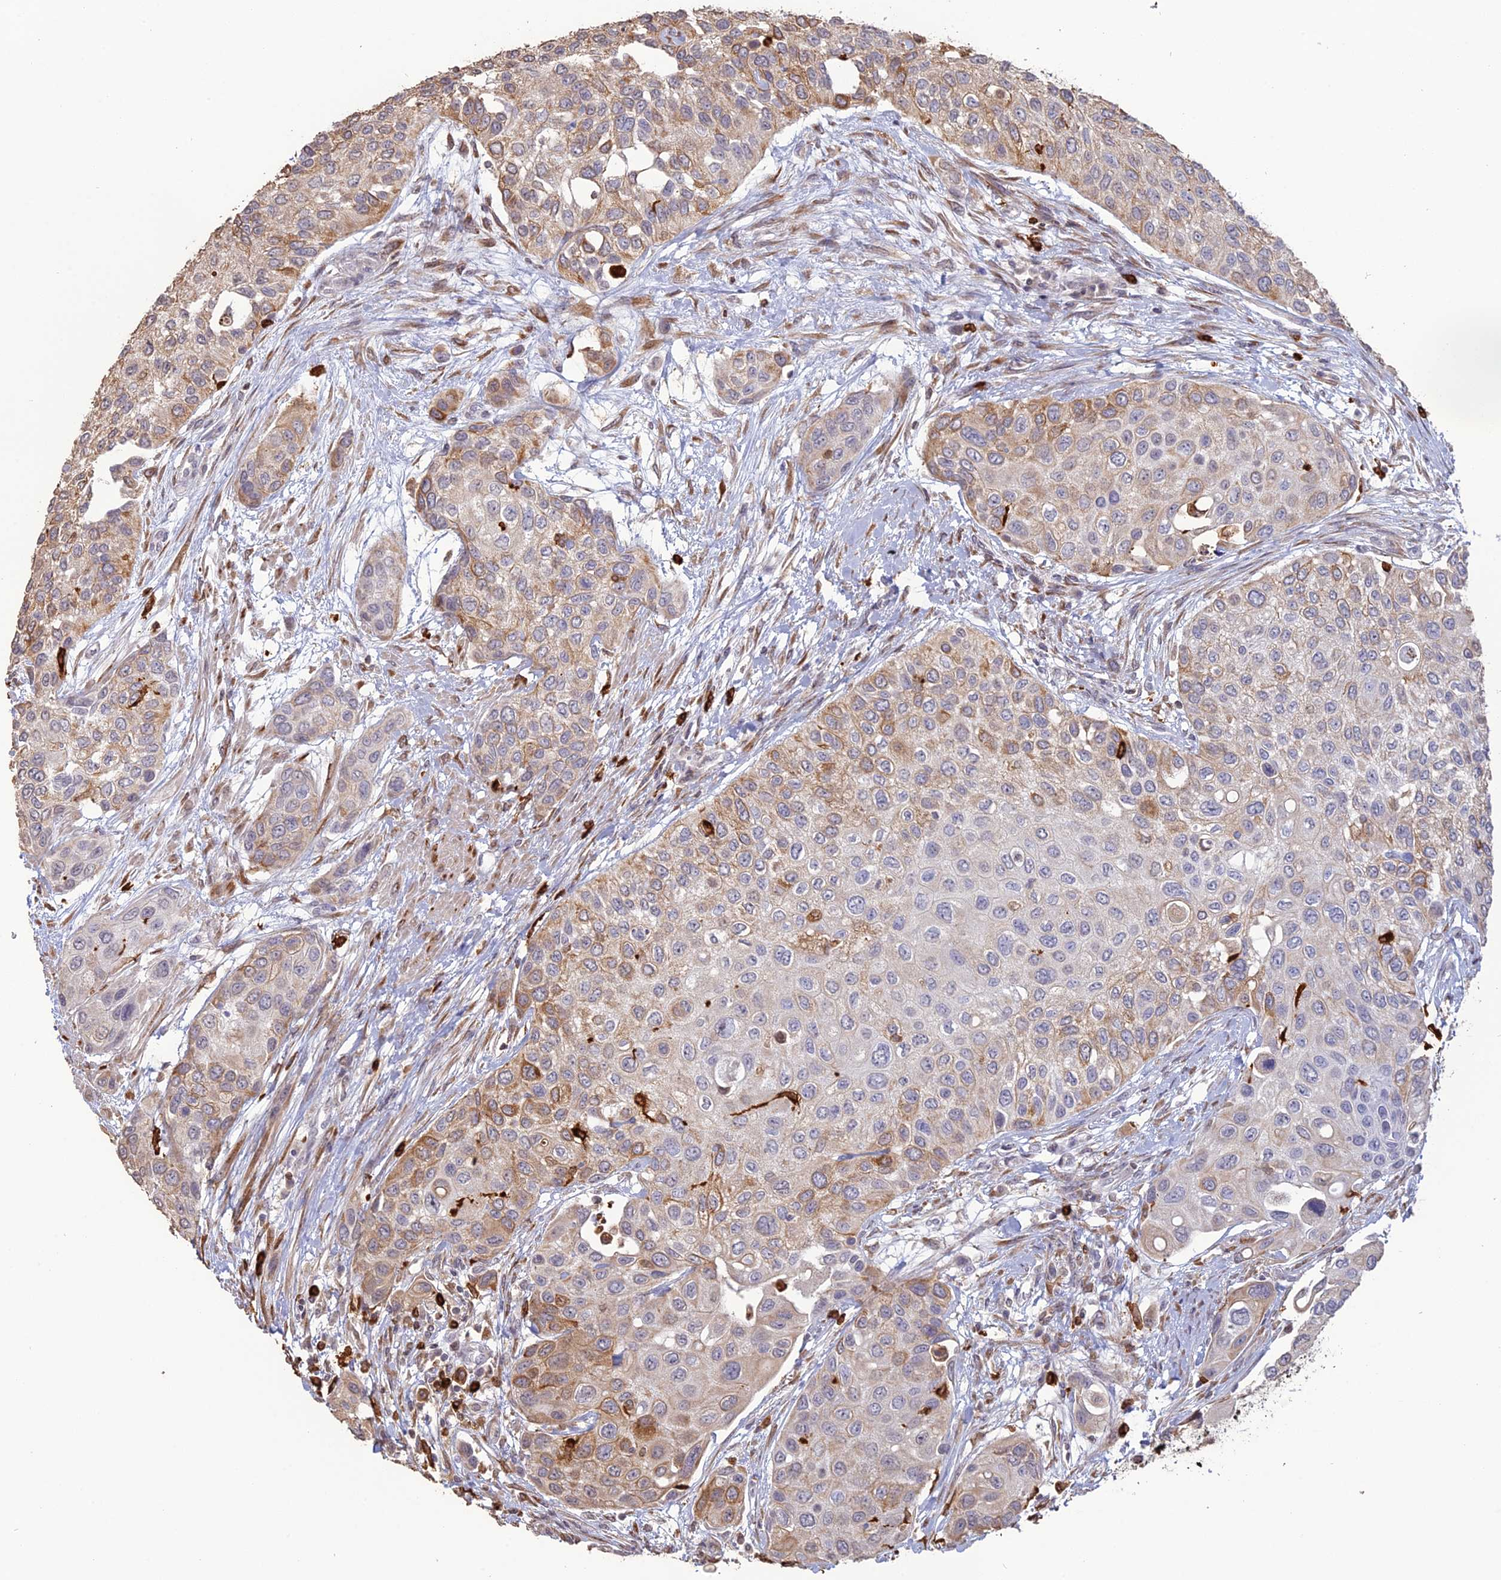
{"staining": {"intensity": "weak", "quantity": "25%-75%", "location": "cytoplasmic/membranous"}, "tissue": "urothelial cancer", "cell_type": "Tumor cells", "image_type": "cancer", "snomed": [{"axis": "morphology", "description": "Normal tissue, NOS"}, {"axis": "morphology", "description": "Urothelial carcinoma, High grade"}, {"axis": "topography", "description": "Vascular tissue"}, {"axis": "topography", "description": "Urinary bladder"}], "caption": "IHC of urothelial carcinoma (high-grade) demonstrates low levels of weak cytoplasmic/membranous positivity in approximately 25%-75% of tumor cells.", "gene": "APOBR", "patient": {"sex": "female", "age": 56}}